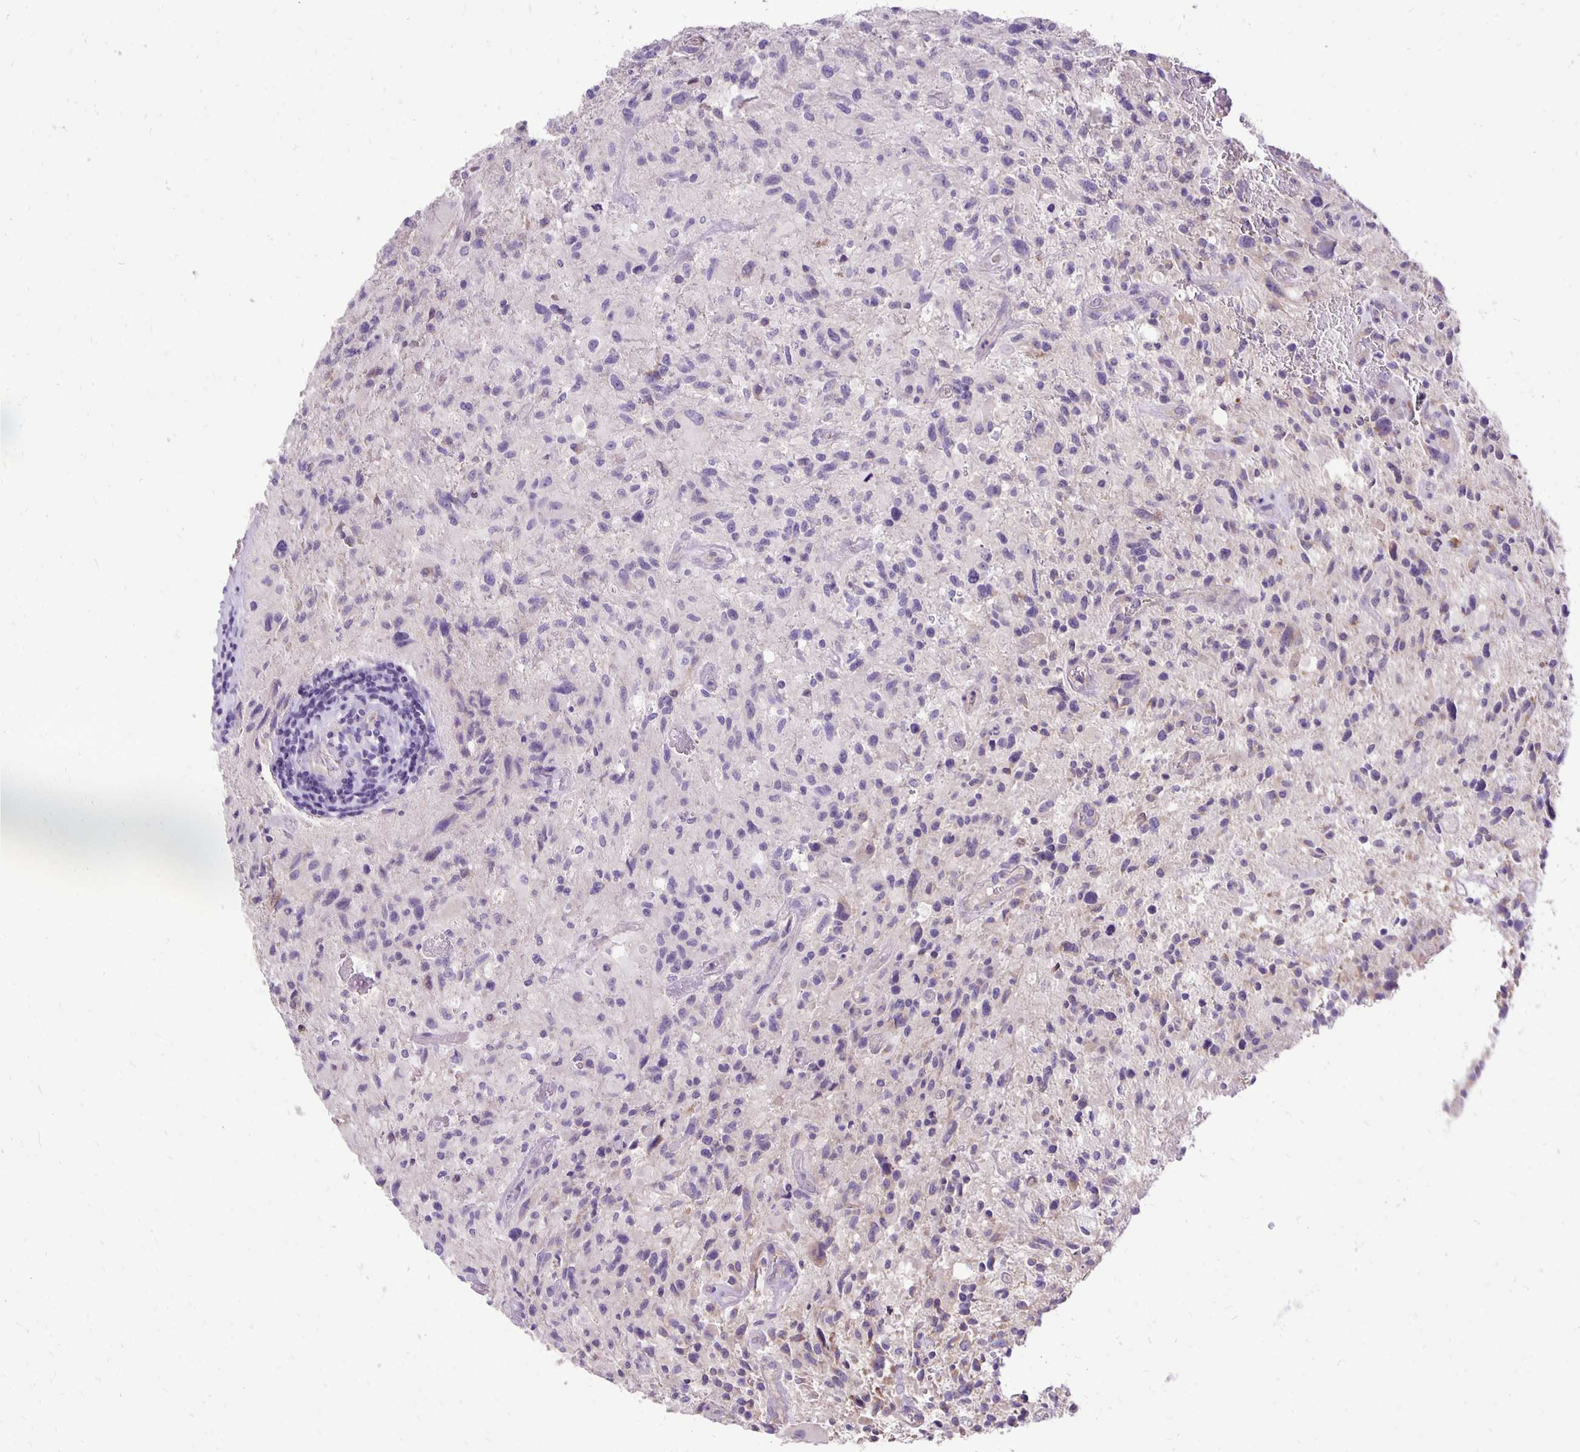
{"staining": {"intensity": "negative", "quantity": "none", "location": "none"}, "tissue": "glioma", "cell_type": "Tumor cells", "image_type": "cancer", "snomed": [{"axis": "morphology", "description": "Glioma, malignant, High grade"}, {"axis": "topography", "description": "Brain"}], "caption": "A micrograph of high-grade glioma (malignant) stained for a protein displays no brown staining in tumor cells. The staining is performed using DAB (3,3'-diaminobenzidine) brown chromogen with nuclei counter-stained in using hematoxylin.", "gene": "ANKRD45", "patient": {"sex": "male", "age": 63}}